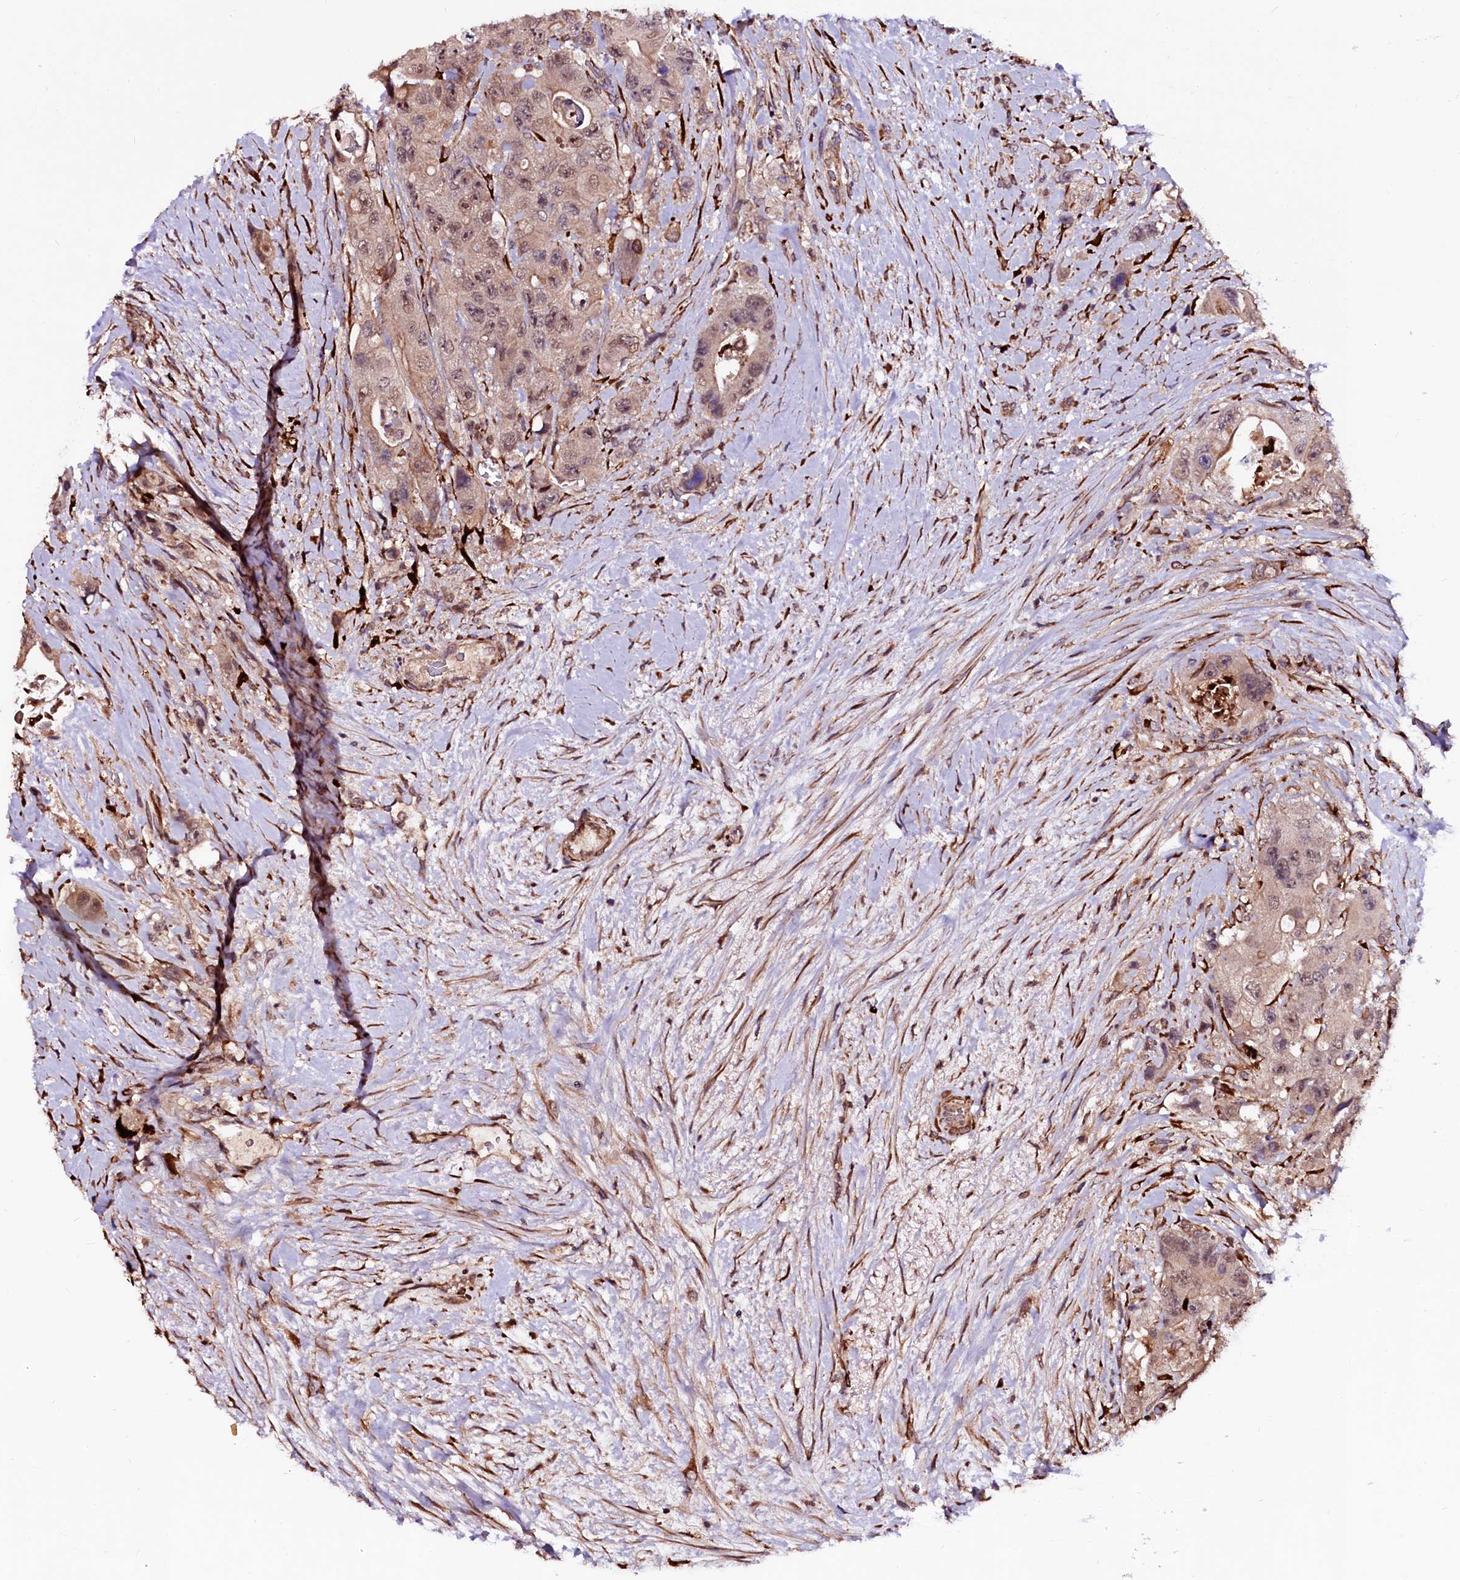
{"staining": {"intensity": "moderate", "quantity": ">75%", "location": "cytoplasmic/membranous,nuclear"}, "tissue": "colorectal cancer", "cell_type": "Tumor cells", "image_type": "cancer", "snomed": [{"axis": "morphology", "description": "Adenocarcinoma, NOS"}, {"axis": "topography", "description": "Colon"}], "caption": "IHC (DAB (3,3'-diaminobenzidine)) staining of colorectal cancer (adenocarcinoma) shows moderate cytoplasmic/membranous and nuclear protein expression in approximately >75% of tumor cells.", "gene": "N4BP1", "patient": {"sex": "female", "age": 46}}